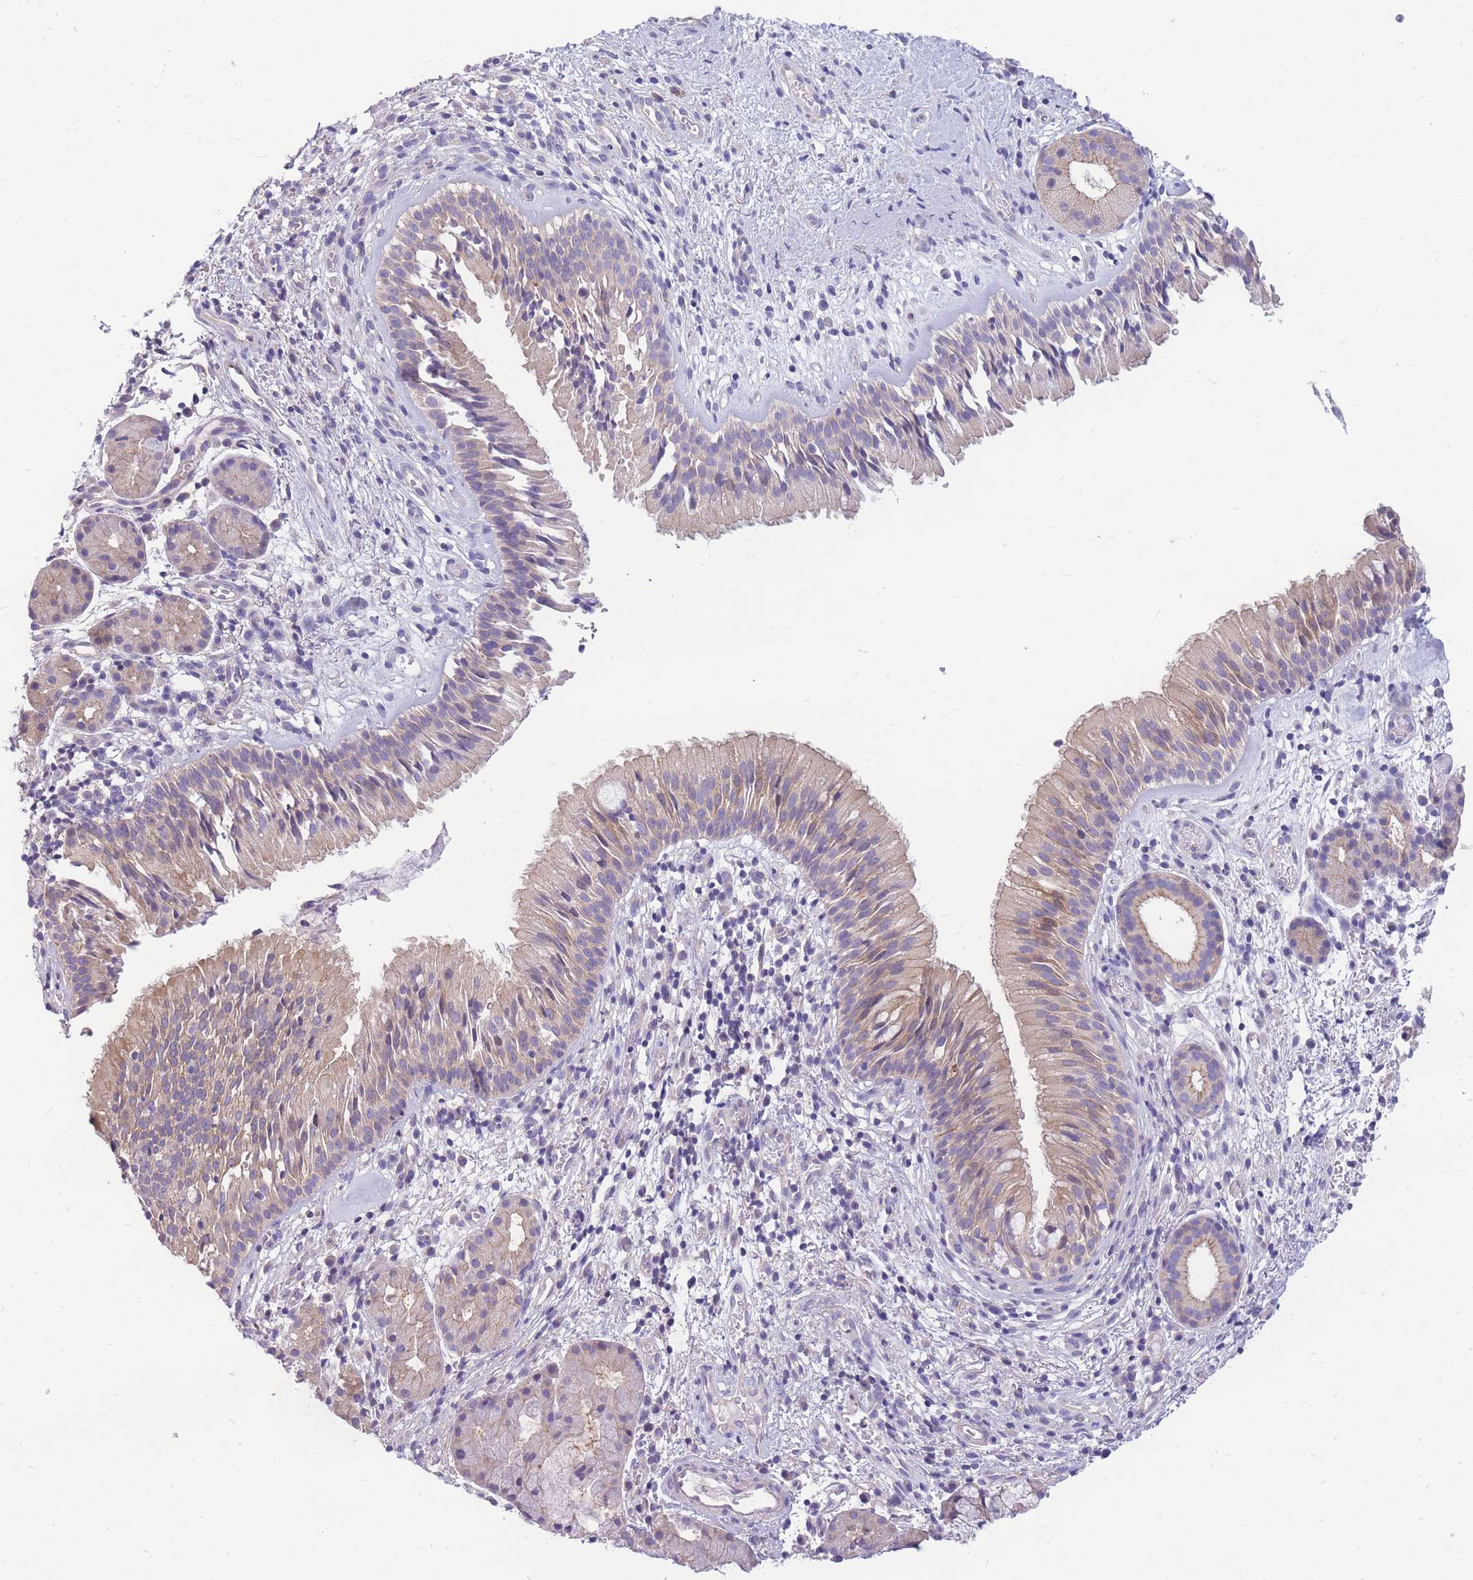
{"staining": {"intensity": "weak", "quantity": "25%-75%", "location": "cytoplasmic/membranous"}, "tissue": "nasopharynx", "cell_type": "Respiratory epithelial cells", "image_type": "normal", "snomed": [{"axis": "morphology", "description": "Normal tissue, NOS"}, {"axis": "topography", "description": "Nasopharynx"}], "caption": "About 25%-75% of respiratory epithelial cells in benign human nasopharynx exhibit weak cytoplasmic/membranous protein positivity as visualized by brown immunohistochemical staining.", "gene": "OR5T1", "patient": {"sex": "male", "age": 65}}